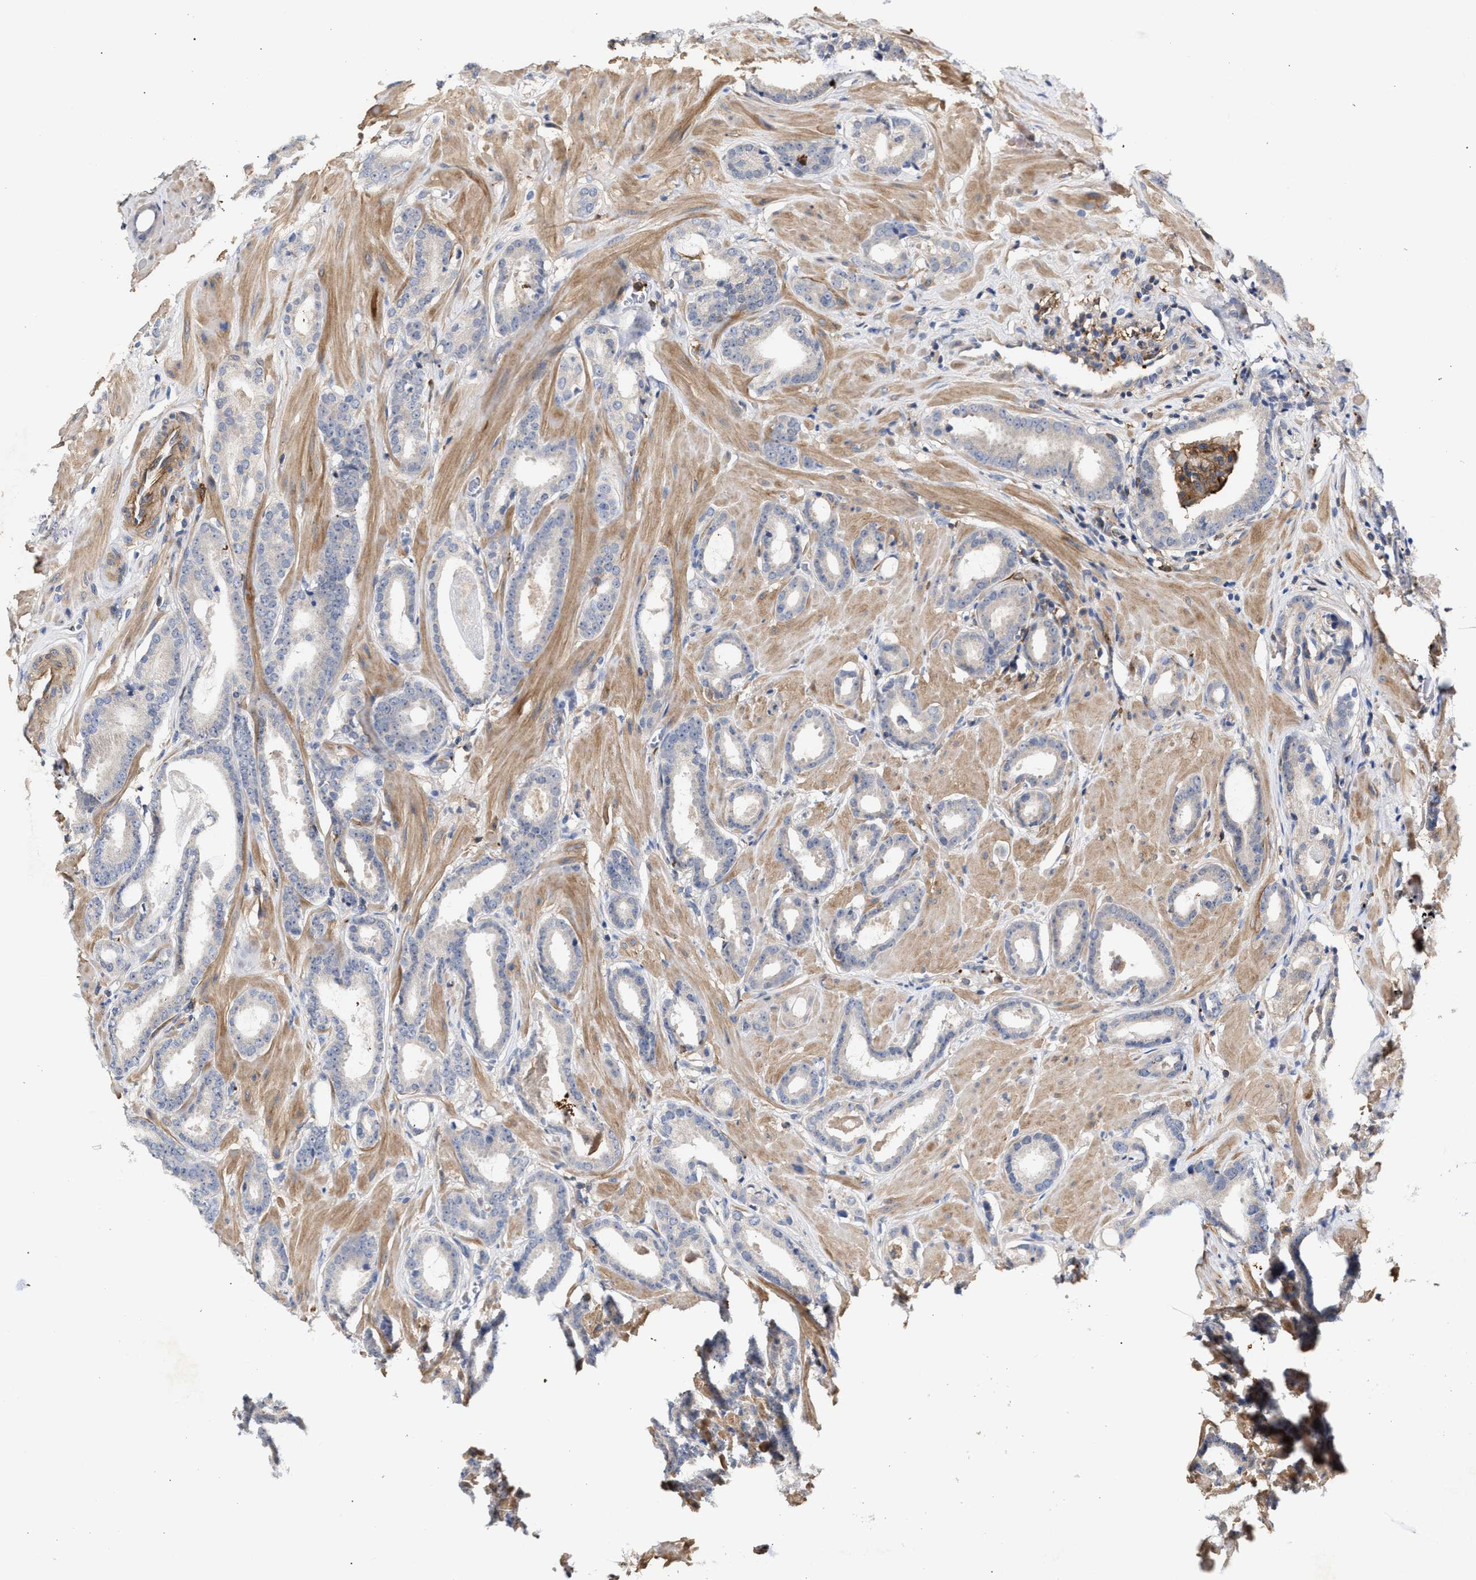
{"staining": {"intensity": "negative", "quantity": "none", "location": "none"}, "tissue": "prostate cancer", "cell_type": "Tumor cells", "image_type": "cancer", "snomed": [{"axis": "morphology", "description": "Adenocarcinoma, Low grade"}, {"axis": "topography", "description": "Prostate"}], "caption": "DAB immunohistochemical staining of human prostate adenocarcinoma (low-grade) reveals no significant staining in tumor cells.", "gene": "HS3ST5", "patient": {"sex": "male", "age": 53}}